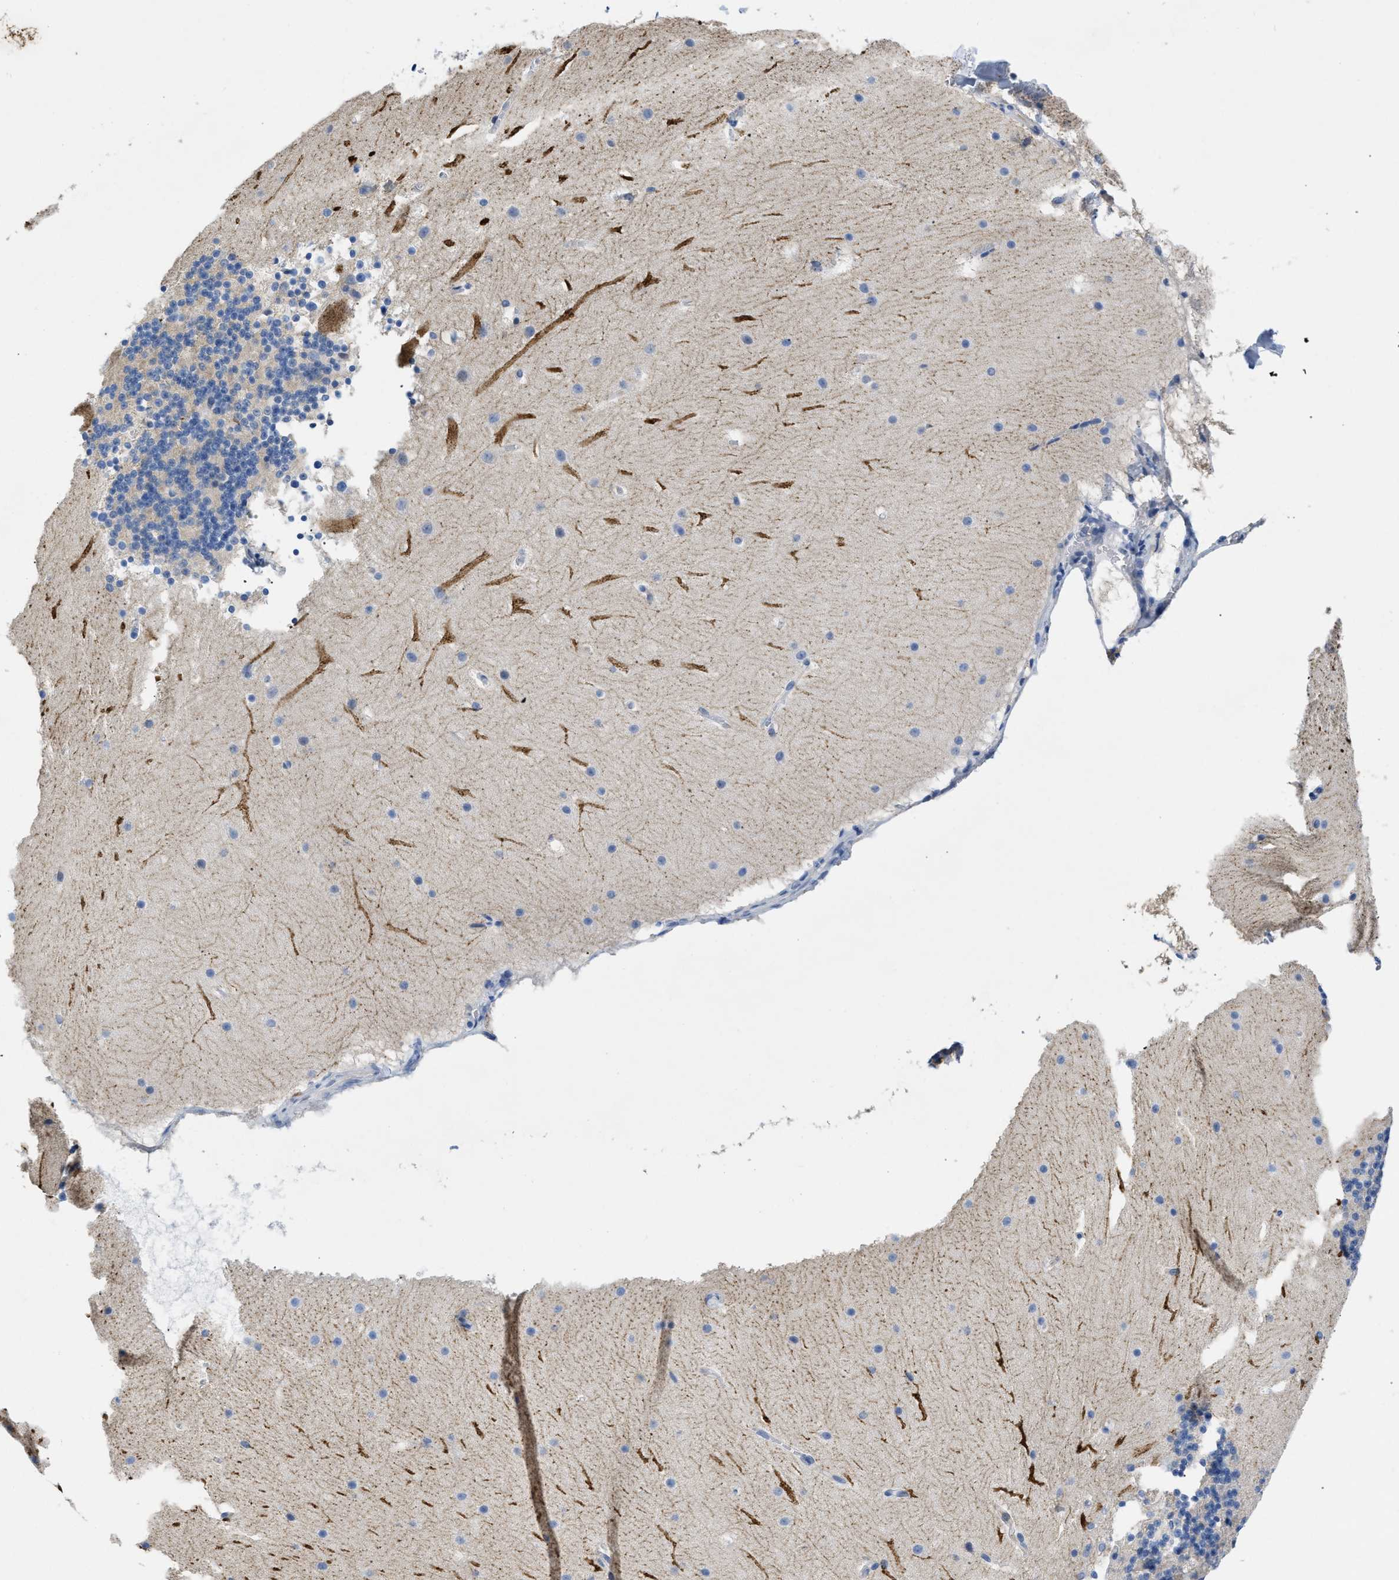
{"staining": {"intensity": "negative", "quantity": "none", "location": "none"}, "tissue": "cerebellum", "cell_type": "Cells in granular layer", "image_type": "normal", "snomed": [{"axis": "morphology", "description": "Normal tissue, NOS"}, {"axis": "topography", "description": "Cerebellum"}], "caption": "Immunohistochemistry (IHC) photomicrograph of normal cerebellum: cerebellum stained with DAB (3,3'-diaminobenzidine) reveals no significant protein expression in cells in granular layer. (DAB (3,3'-diaminobenzidine) IHC with hematoxylin counter stain).", "gene": "BOLL", "patient": {"sex": "male", "age": 45}}